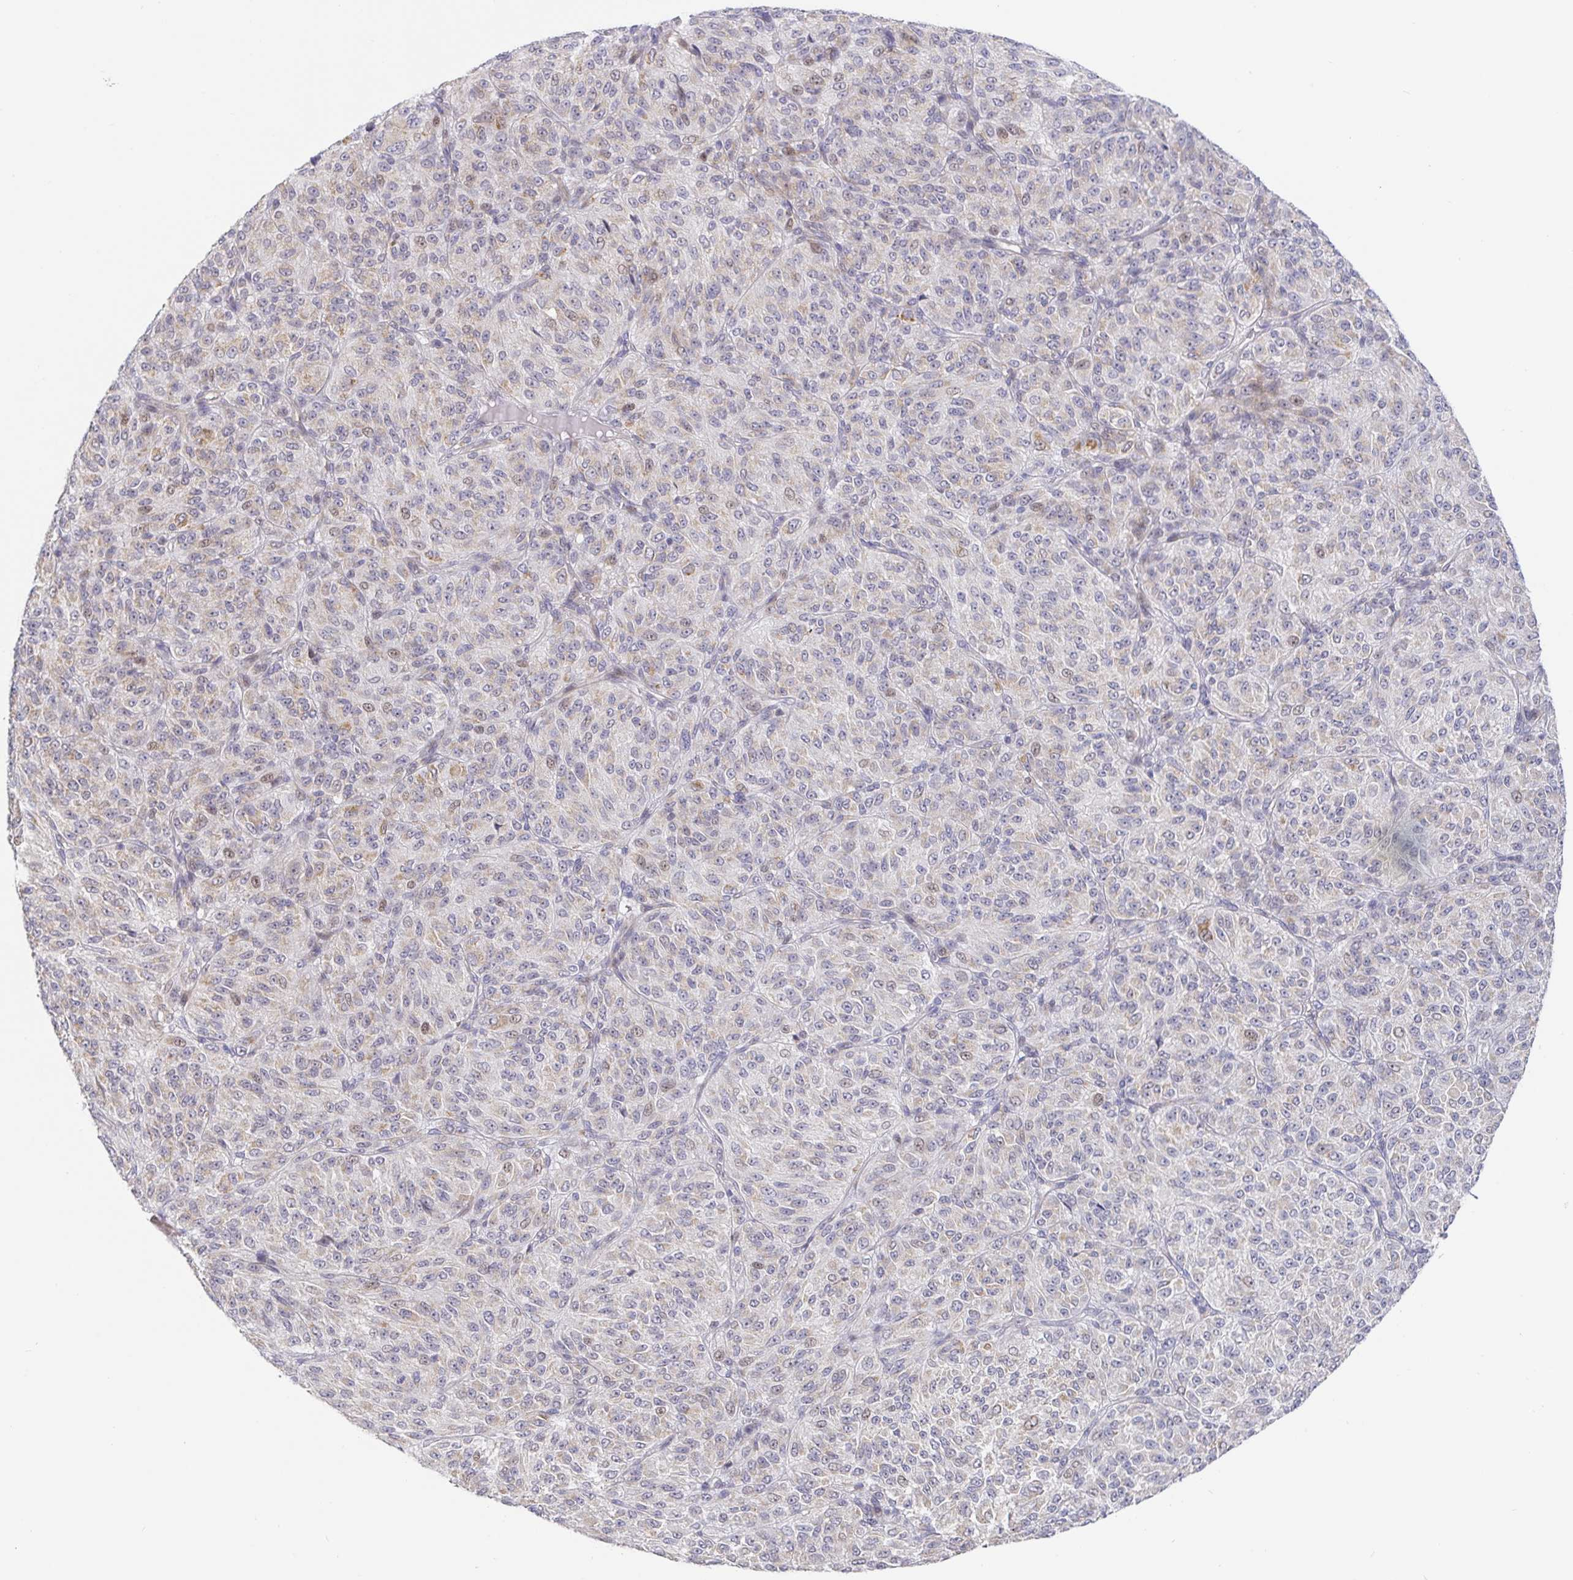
{"staining": {"intensity": "weak", "quantity": "<25%", "location": "cytoplasmic/membranous,nuclear"}, "tissue": "melanoma", "cell_type": "Tumor cells", "image_type": "cancer", "snomed": [{"axis": "morphology", "description": "Malignant melanoma, Metastatic site"}, {"axis": "topography", "description": "Brain"}], "caption": "Melanoma stained for a protein using IHC reveals no positivity tumor cells.", "gene": "CIT", "patient": {"sex": "female", "age": 56}}